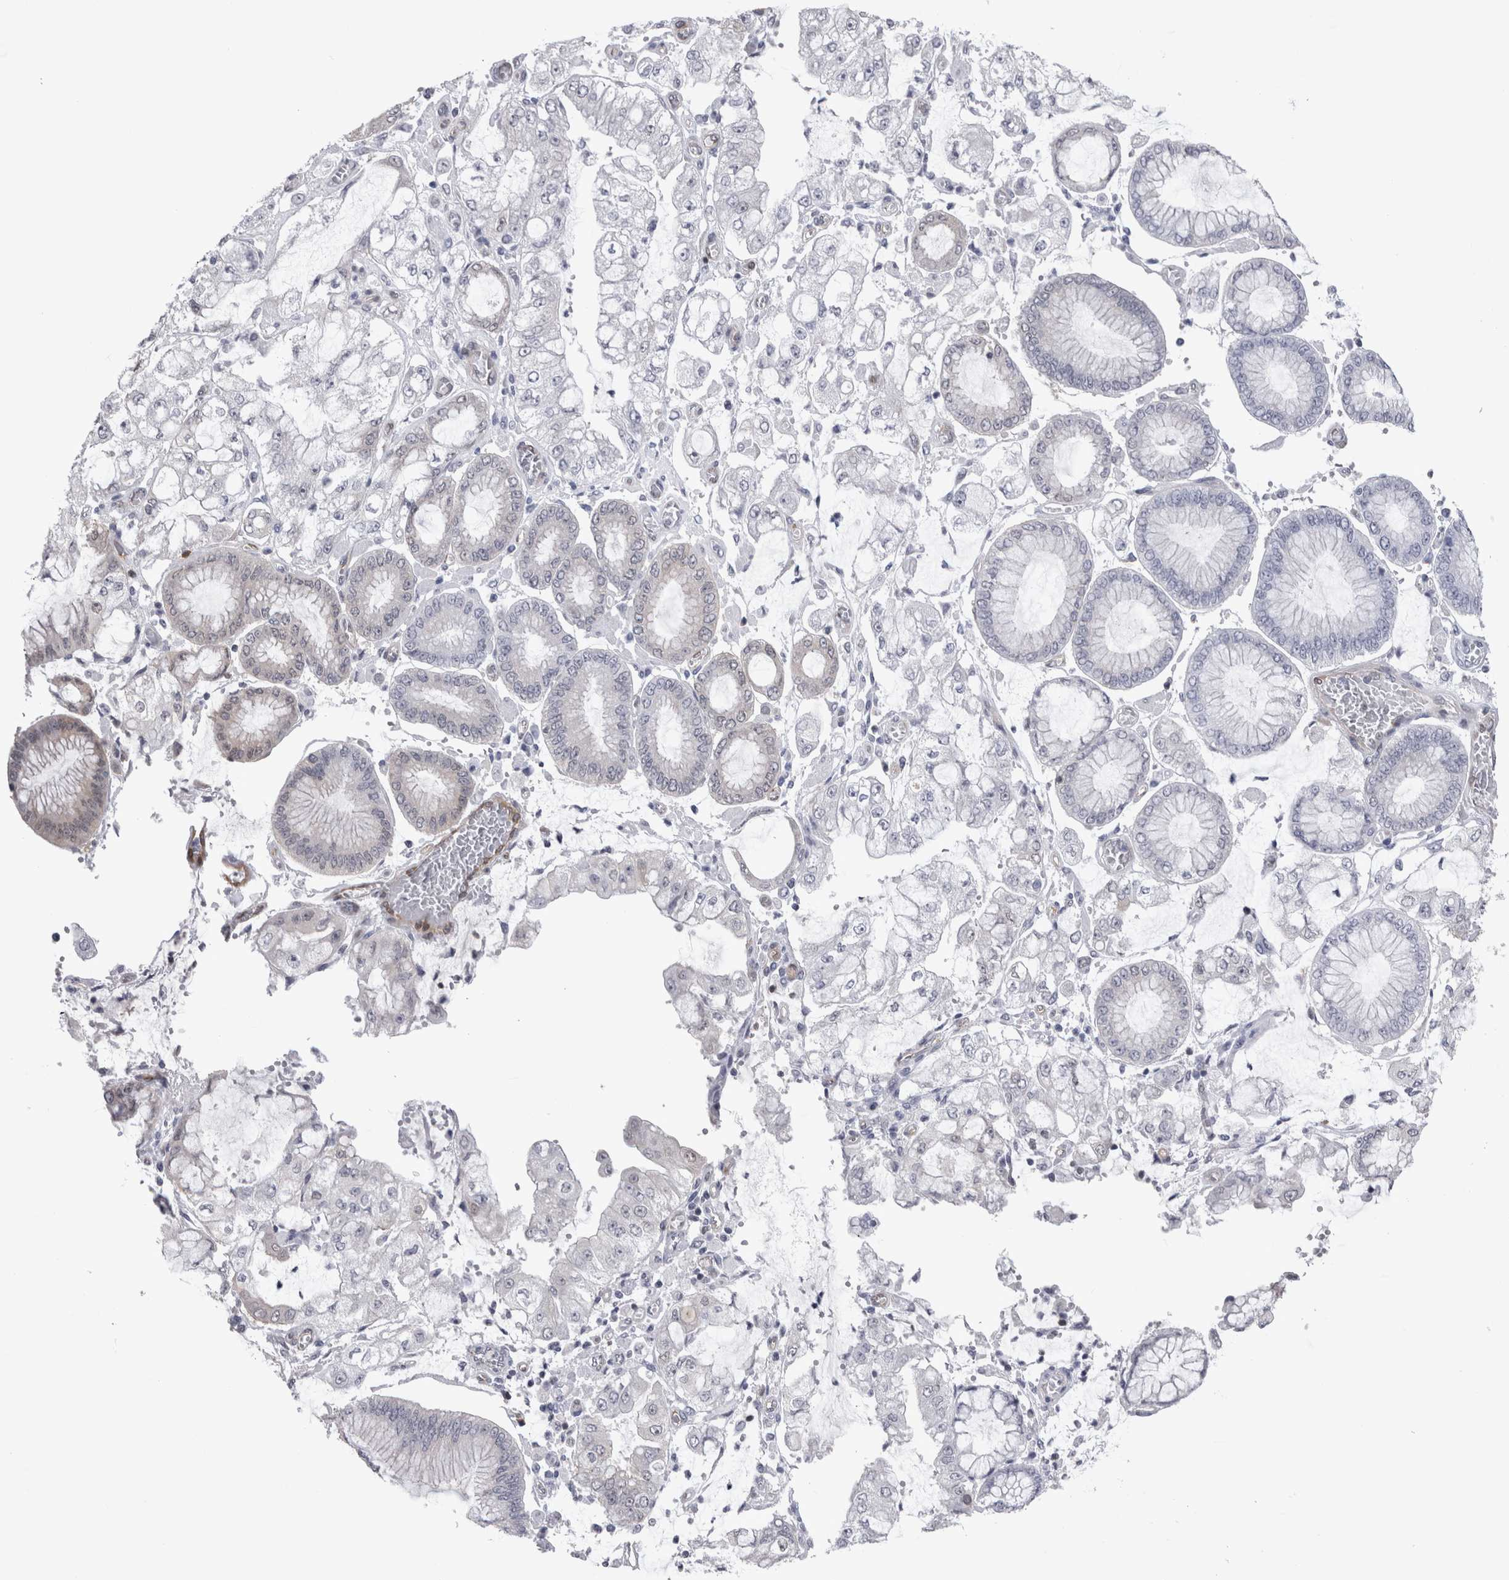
{"staining": {"intensity": "negative", "quantity": "none", "location": "none"}, "tissue": "stomach cancer", "cell_type": "Tumor cells", "image_type": "cancer", "snomed": [{"axis": "morphology", "description": "Adenocarcinoma, NOS"}, {"axis": "topography", "description": "Stomach"}], "caption": "This is an IHC micrograph of stomach adenocarcinoma. There is no staining in tumor cells.", "gene": "ACOT7", "patient": {"sex": "male", "age": 76}}